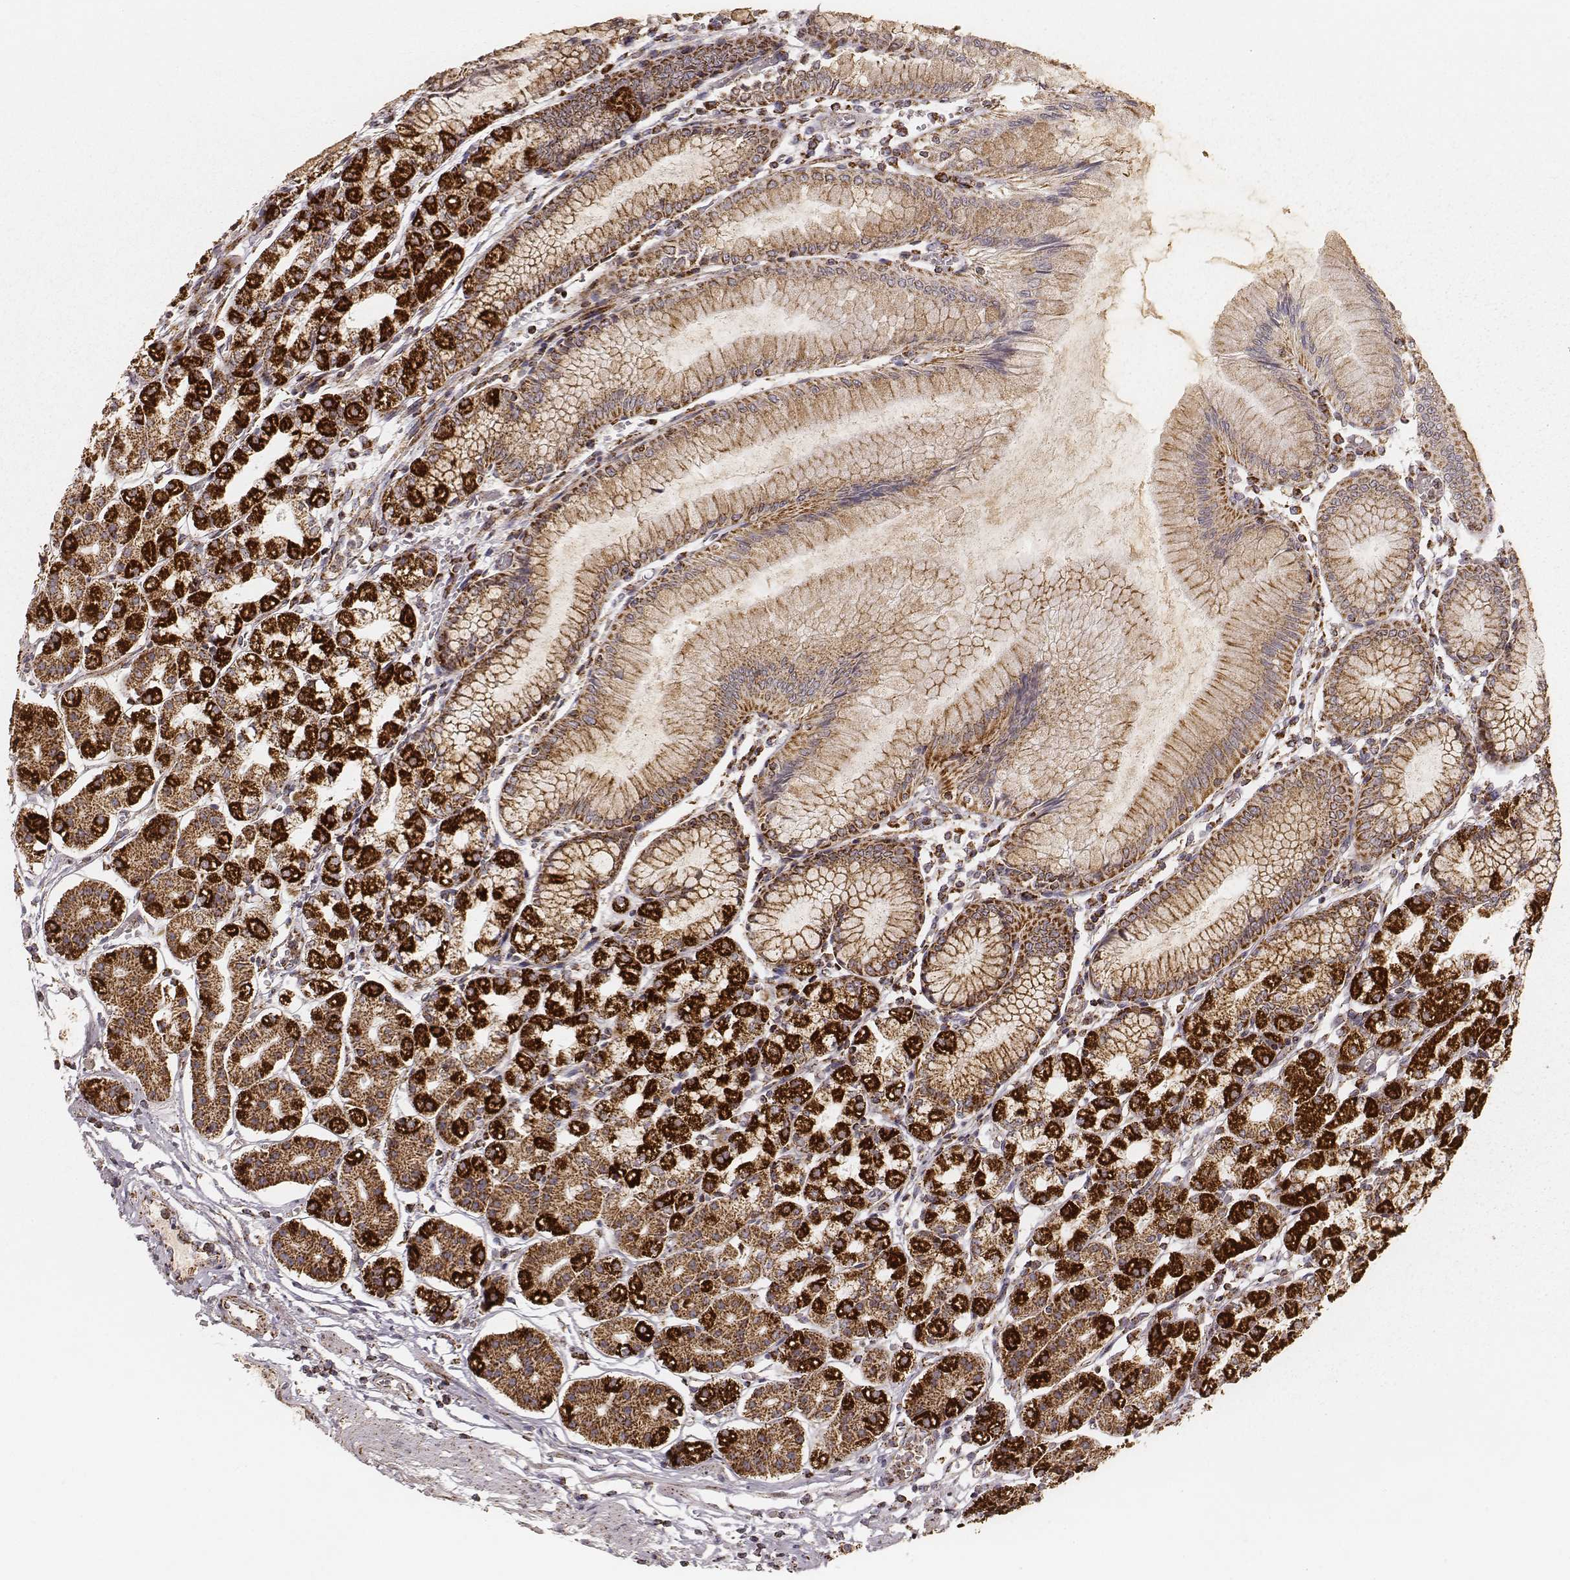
{"staining": {"intensity": "strong", "quantity": ">75%", "location": "cytoplasmic/membranous"}, "tissue": "stomach", "cell_type": "Glandular cells", "image_type": "normal", "snomed": [{"axis": "morphology", "description": "Normal tissue, NOS"}, {"axis": "topography", "description": "Skeletal muscle"}, {"axis": "topography", "description": "Stomach"}], "caption": "The image displays a brown stain indicating the presence of a protein in the cytoplasmic/membranous of glandular cells in stomach. (DAB IHC with brightfield microscopy, high magnification).", "gene": "CS", "patient": {"sex": "female", "age": 57}}